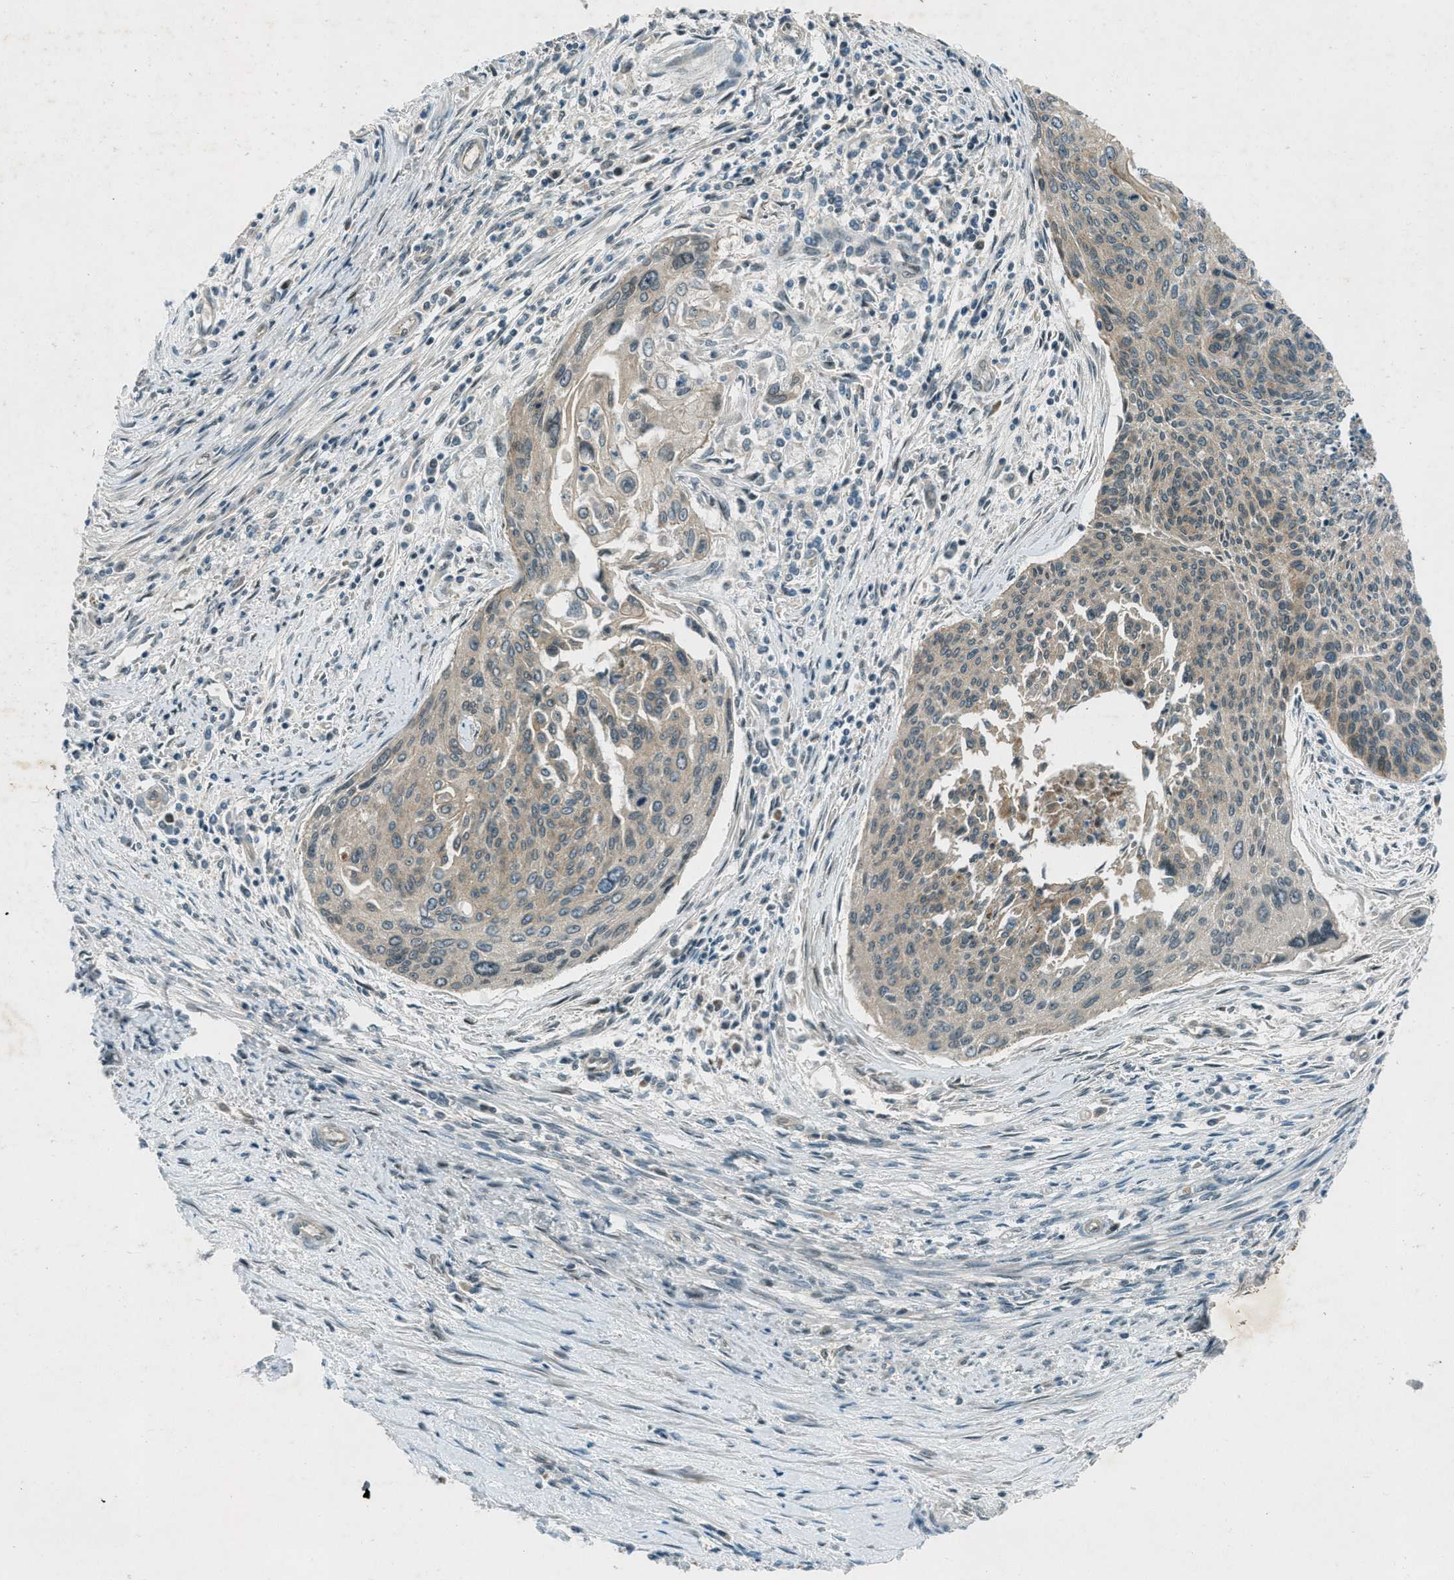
{"staining": {"intensity": "weak", "quantity": "25%-75%", "location": "cytoplasmic/membranous"}, "tissue": "cervical cancer", "cell_type": "Tumor cells", "image_type": "cancer", "snomed": [{"axis": "morphology", "description": "Squamous cell carcinoma, NOS"}, {"axis": "topography", "description": "Cervix"}], "caption": "Immunohistochemical staining of human cervical cancer (squamous cell carcinoma) shows low levels of weak cytoplasmic/membranous expression in about 25%-75% of tumor cells.", "gene": "STK11", "patient": {"sex": "female", "age": 55}}